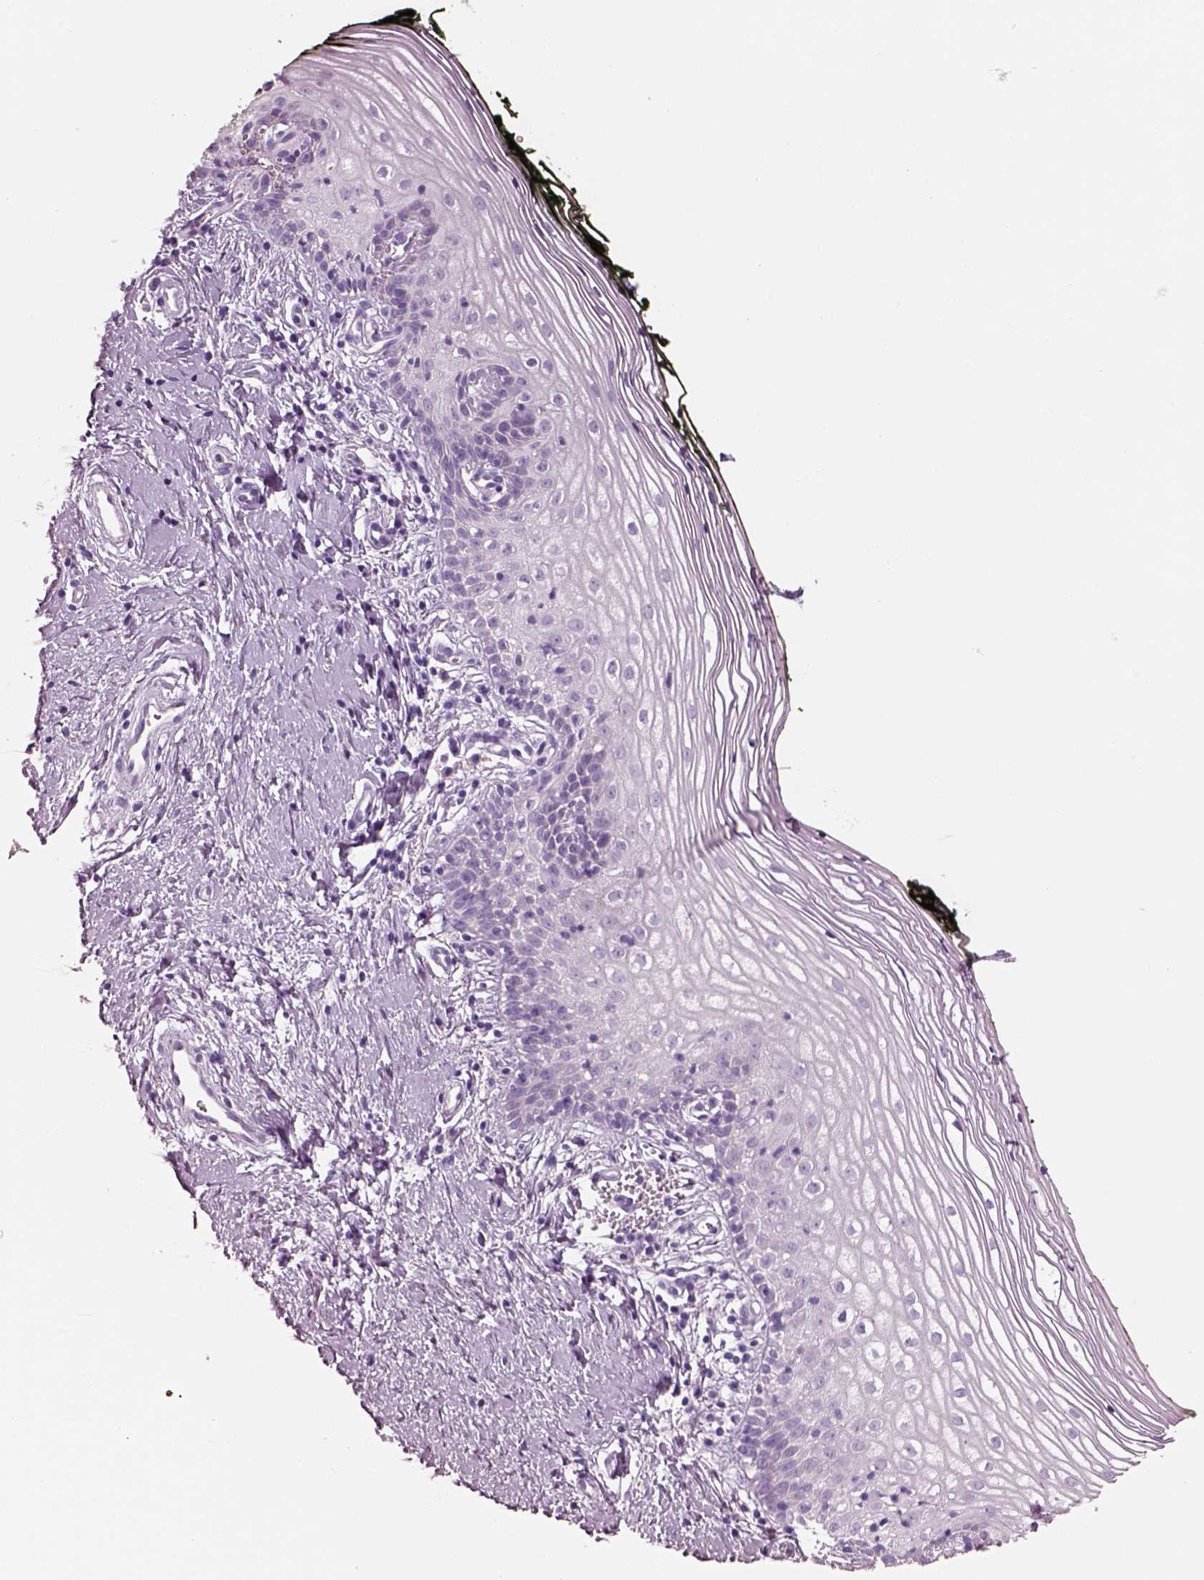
{"staining": {"intensity": "negative", "quantity": "none", "location": "none"}, "tissue": "vagina", "cell_type": "Squamous epithelial cells", "image_type": "normal", "snomed": [{"axis": "morphology", "description": "Normal tissue, NOS"}, {"axis": "topography", "description": "Vagina"}], "caption": "Squamous epithelial cells are negative for protein expression in benign human vagina. The staining is performed using DAB brown chromogen with nuclei counter-stained in using hematoxylin.", "gene": "PNOC", "patient": {"sex": "female", "age": 47}}